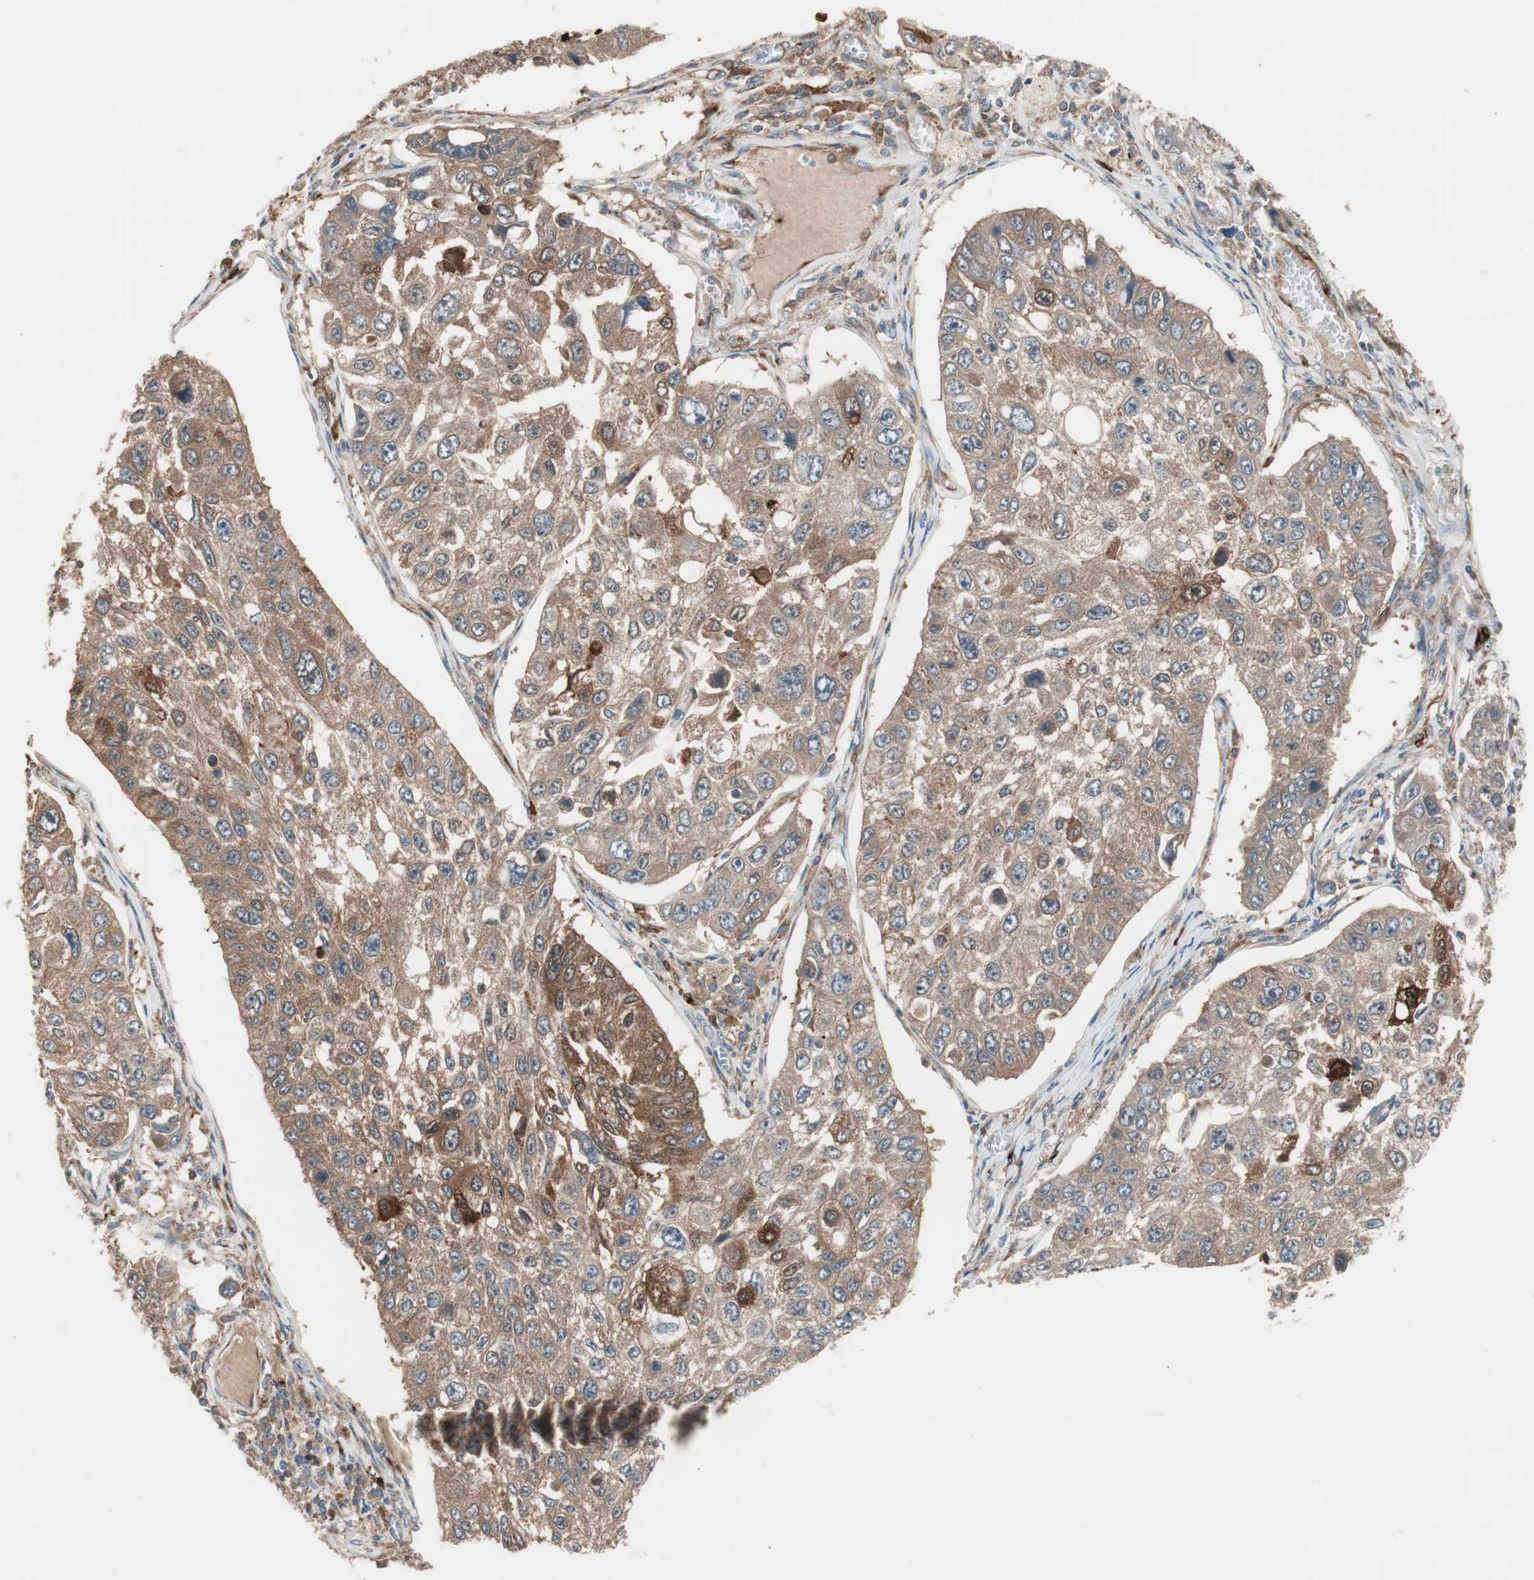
{"staining": {"intensity": "moderate", "quantity": ">75%", "location": "cytoplasmic/membranous"}, "tissue": "lung cancer", "cell_type": "Tumor cells", "image_type": "cancer", "snomed": [{"axis": "morphology", "description": "Squamous cell carcinoma, NOS"}, {"axis": "topography", "description": "Lung"}], "caption": "This is a micrograph of immunohistochemistry staining of lung squamous cell carcinoma, which shows moderate staining in the cytoplasmic/membranous of tumor cells.", "gene": "STAB1", "patient": {"sex": "male", "age": 71}}